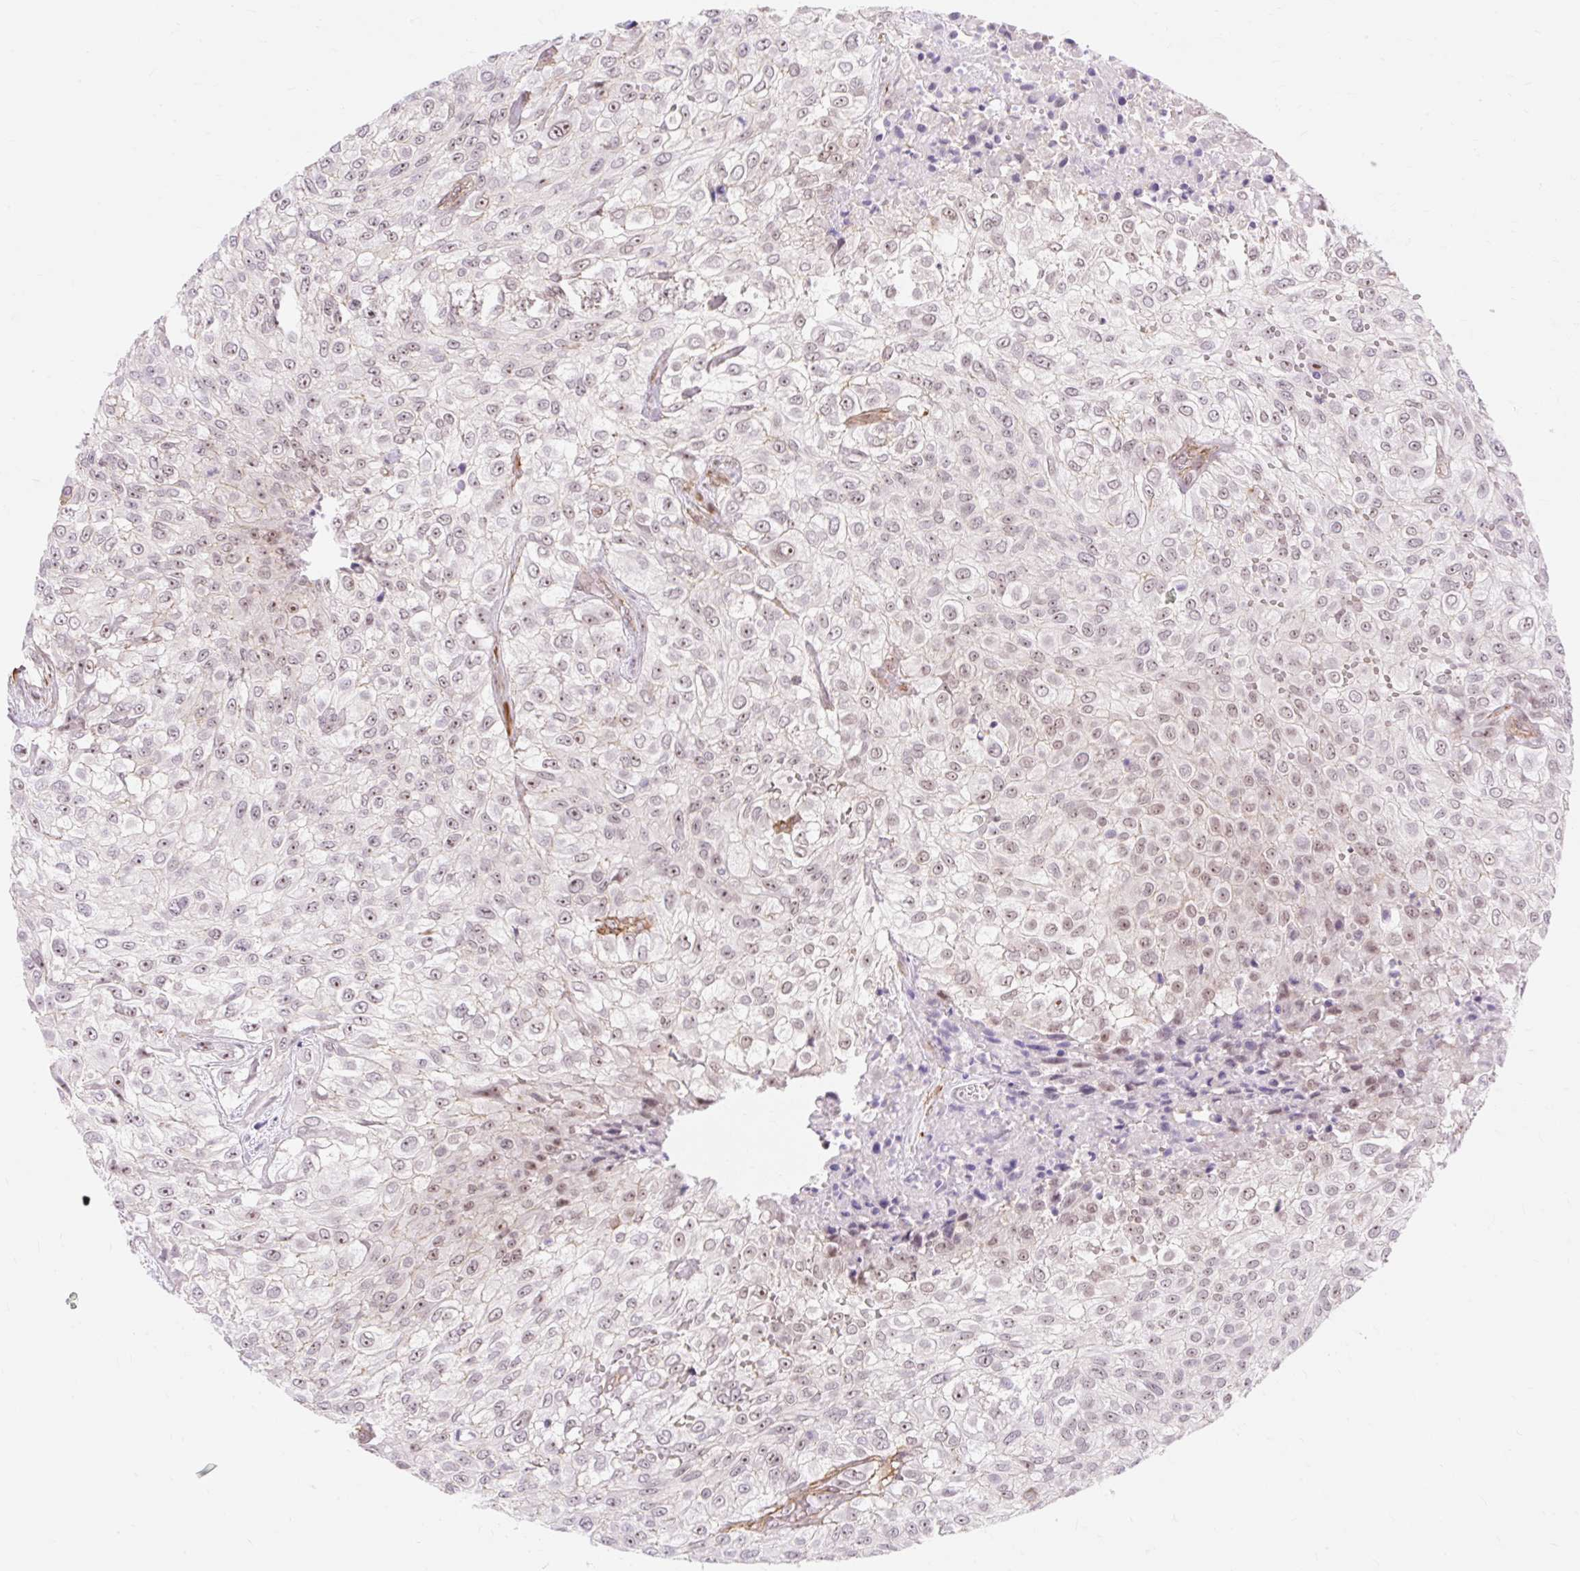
{"staining": {"intensity": "moderate", "quantity": "25%-75%", "location": "nuclear"}, "tissue": "urothelial cancer", "cell_type": "Tumor cells", "image_type": "cancer", "snomed": [{"axis": "morphology", "description": "Urothelial carcinoma, High grade"}, {"axis": "topography", "description": "Urinary bladder"}], "caption": "Protein expression analysis of urothelial cancer shows moderate nuclear positivity in about 25%-75% of tumor cells.", "gene": "OBP2A", "patient": {"sex": "male", "age": 56}}